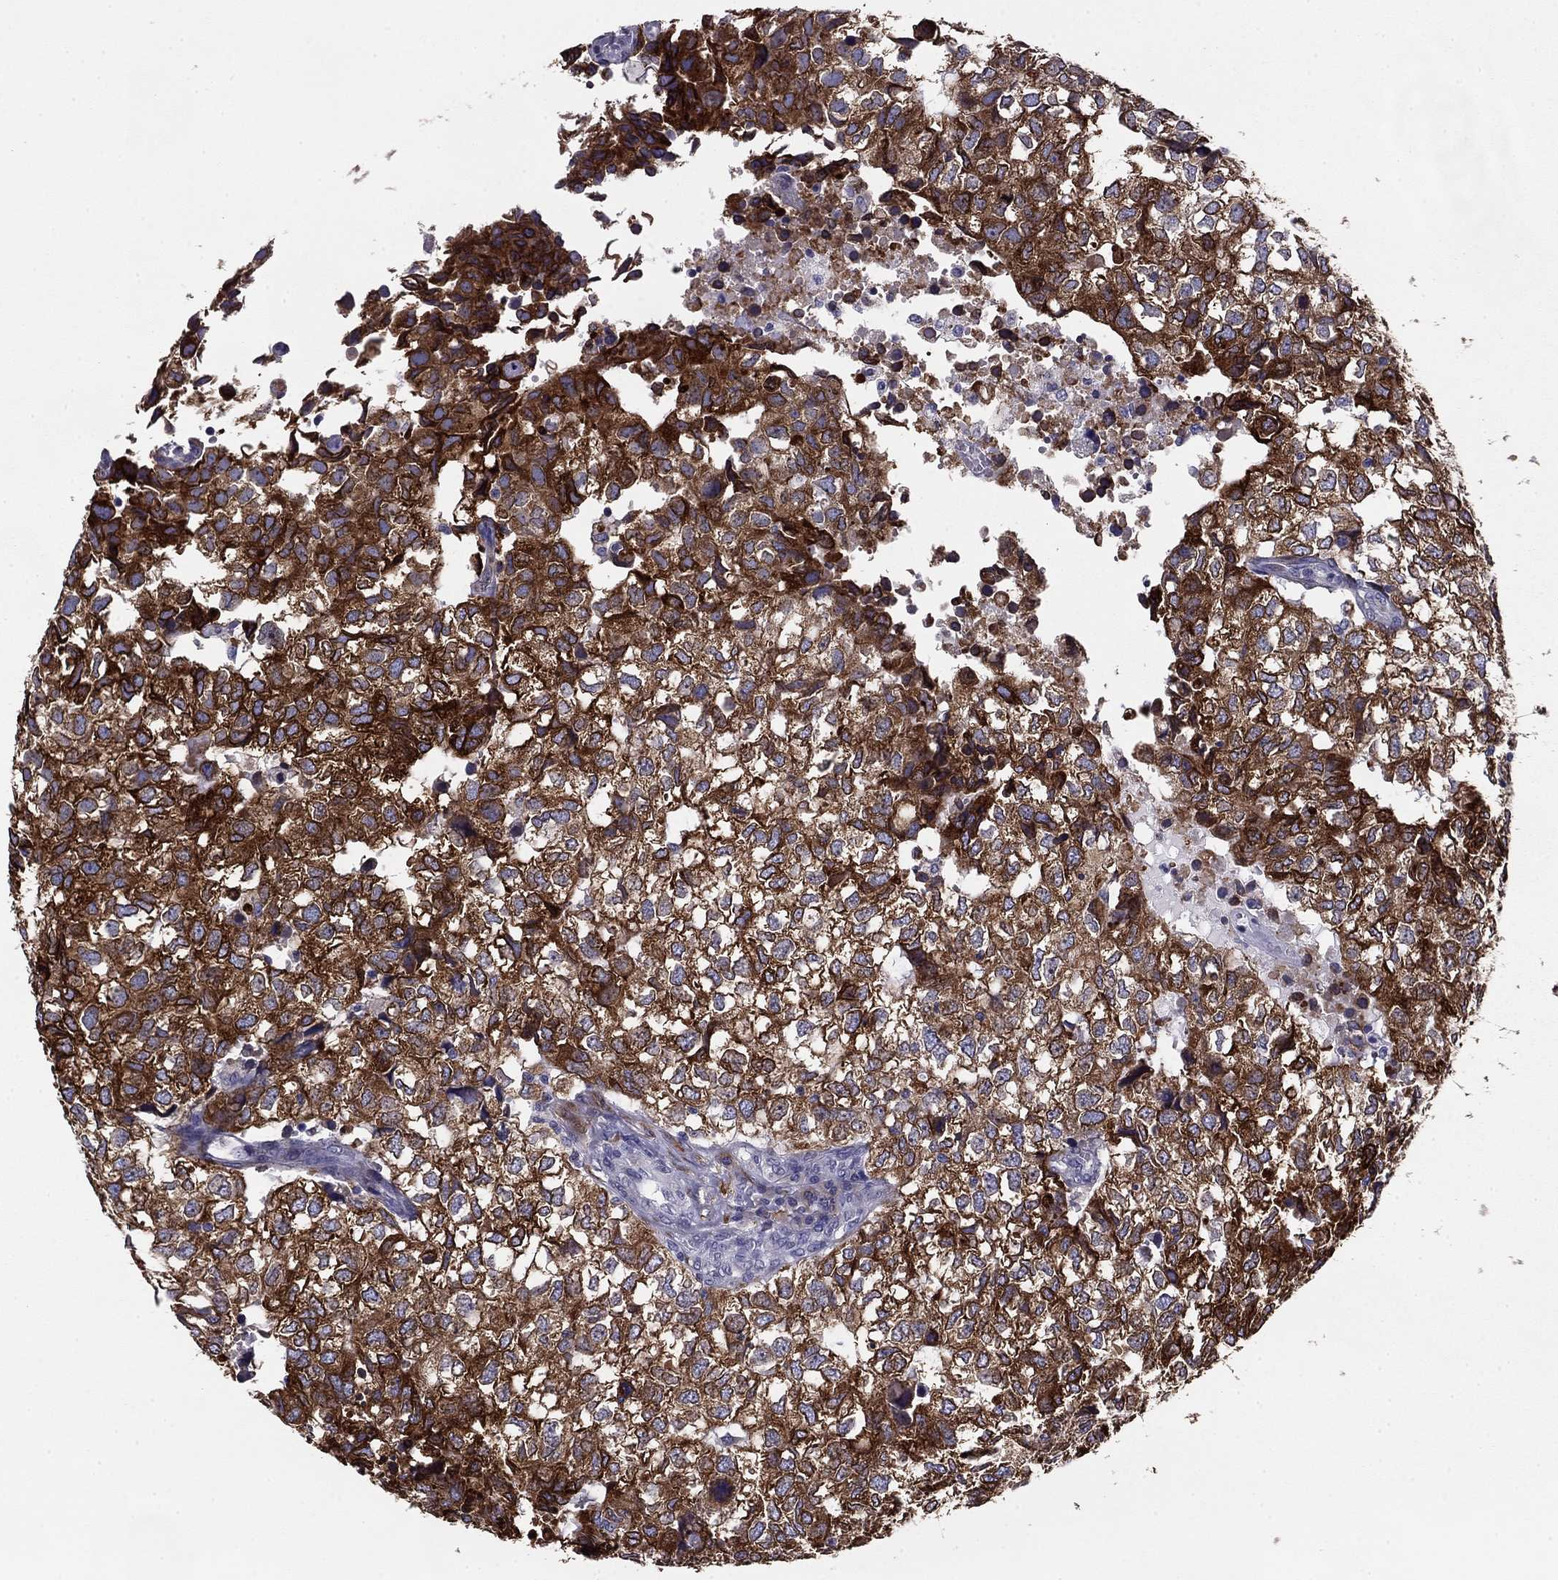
{"staining": {"intensity": "strong", "quantity": "25%-75%", "location": "cytoplasmic/membranous"}, "tissue": "breast cancer", "cell_type": "Tumor cells", "image_type": "cancer", "snomed": [{"axis": "morphology", "description": "Duct carcinoma"}, {"axis": "topography", "description": "Breast"}], "caption": "About 25%-75% of tumor cells in invasive ductal carcinoma (breast) display strong cytoplasmic/membranous protein positivity as visualized by brown immunohistochemical staining.", "gene": "TMED3", "patient": {"sex": "female", "age": 30}}